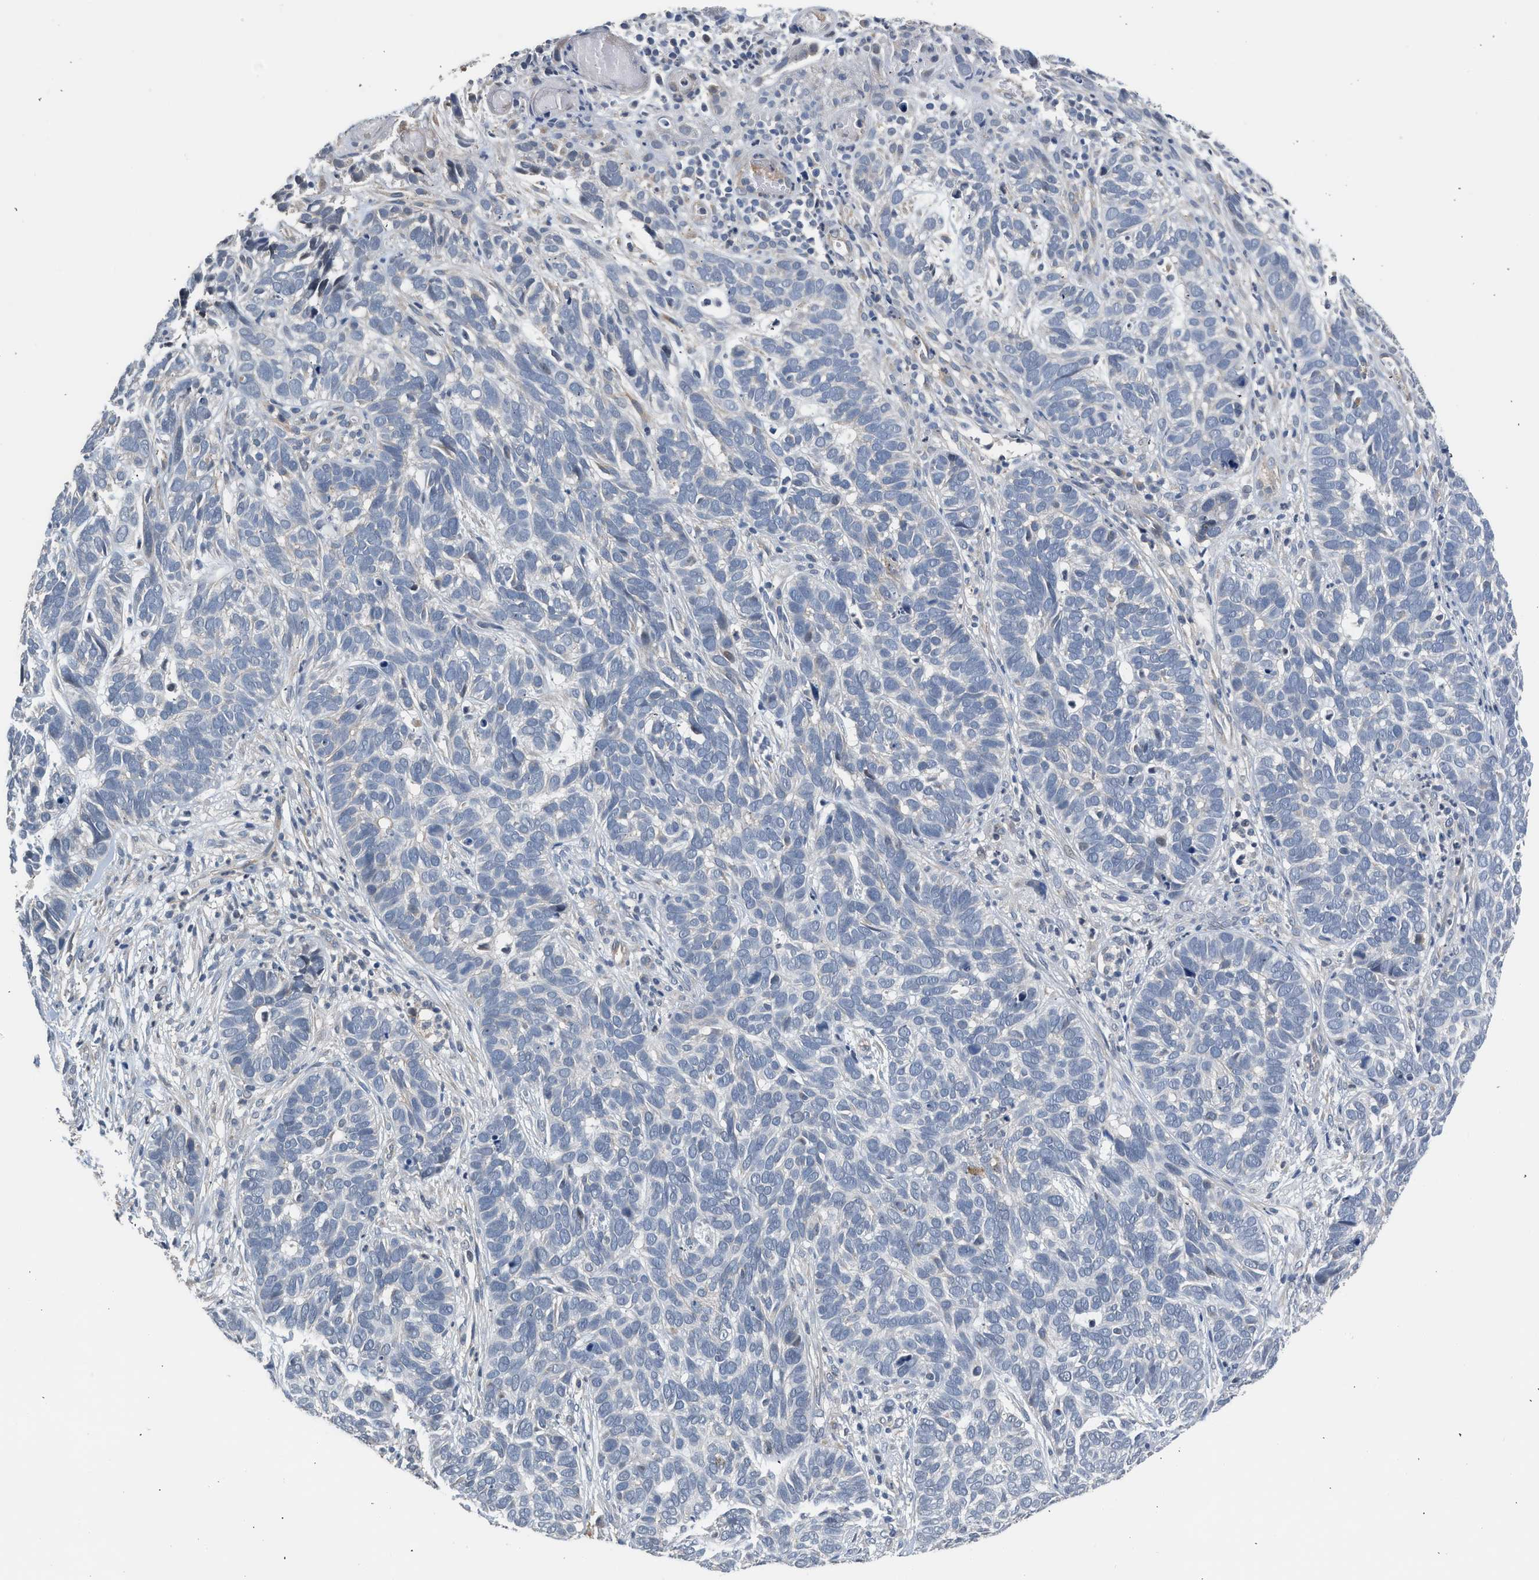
{"staining": {"intensity": "negative", "quantity": "none", "location": "none"}, "tissue": "skin cancer", "cell_type": "Tumor cells", "image_type": "cancer", "snomed": [{"axis": "morphology", "description": "Basal cell carcinoma"}, {"axis": "topography", "description": "Skin"}], "caption": "Immunohistochemistry (IHC) image of skin cancer (basal cell carcinoma) stained for a protein (brown), which shows no staining in tumor cells.", "gene": "CSF3R", "patient": {"sex": "male", "age": 87}}